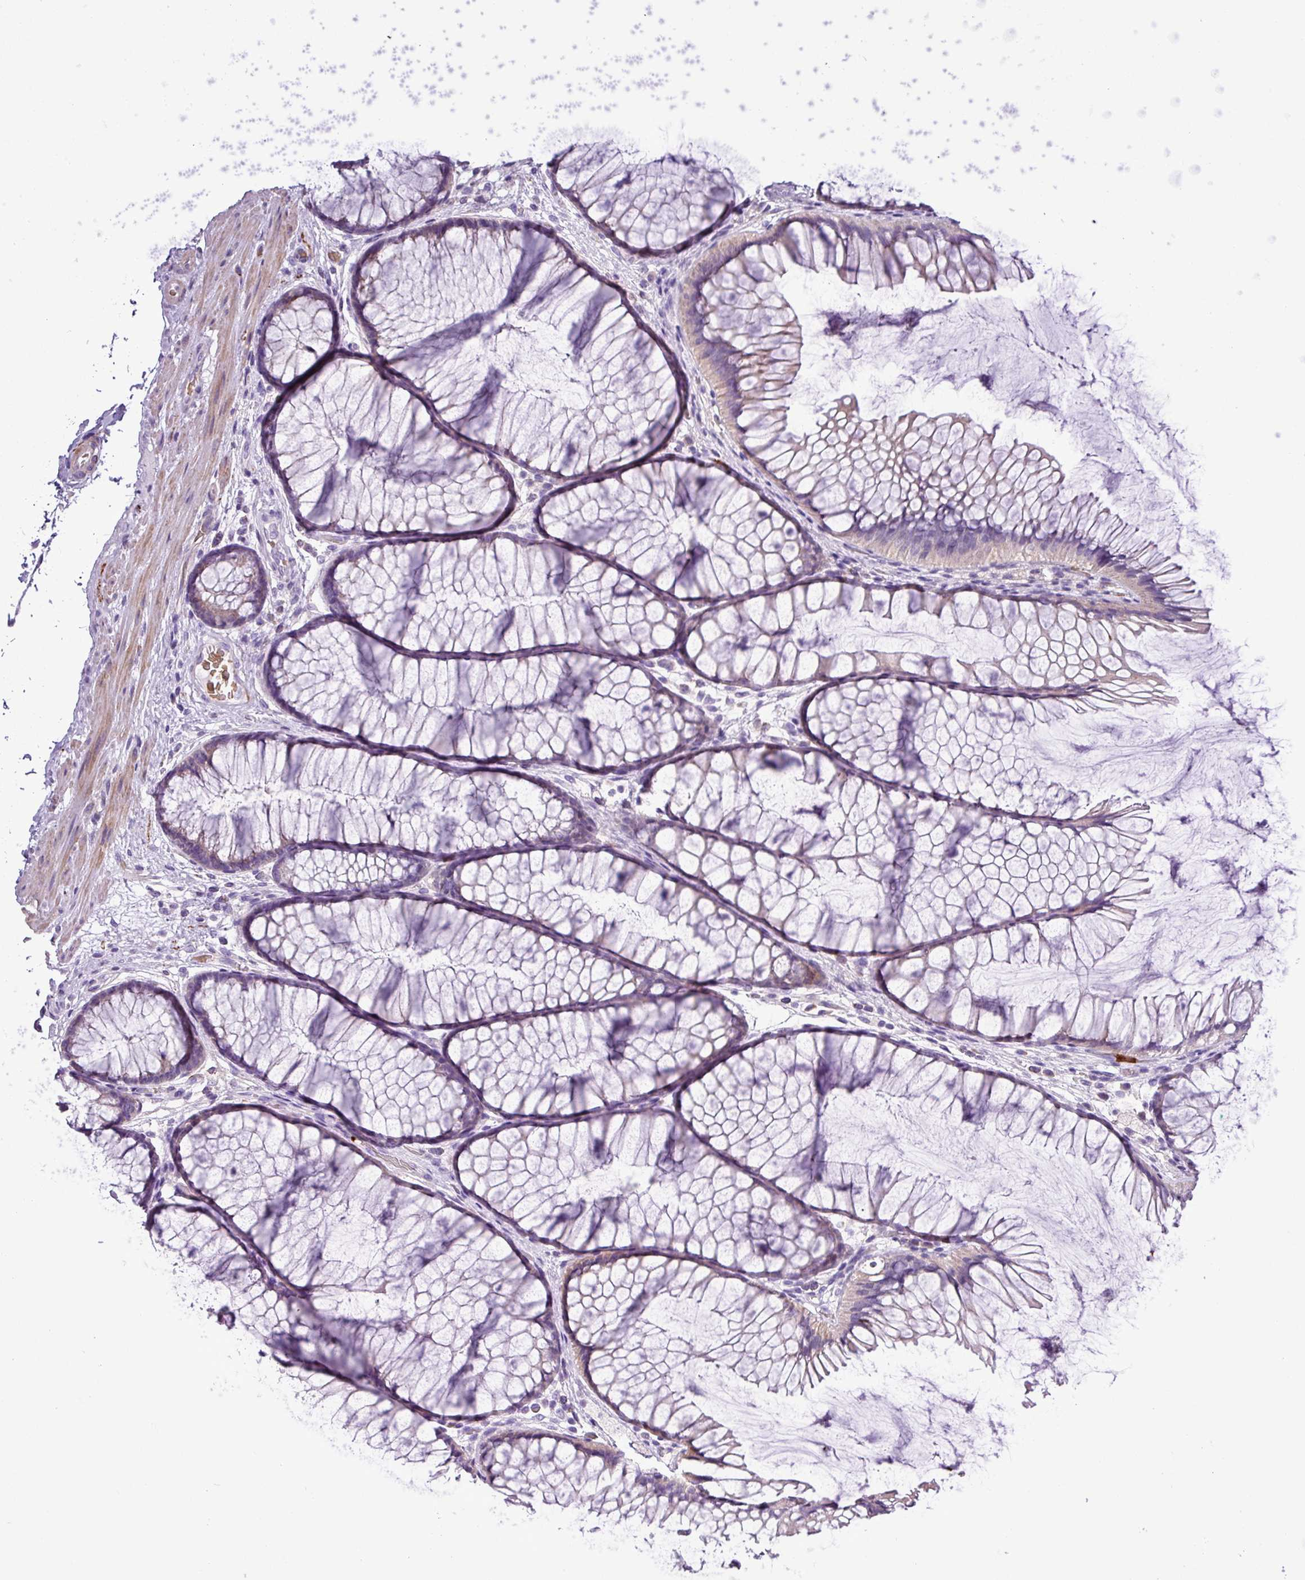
{"staining": {"intensity": "negative", "quantity": "none", "location": "none"}, "tissue": "colon", "cell_type": "Endothelial cells", "image_type": "normal", "snomed": [{"axis": "morphology", "description": "Normal tissue, NOS"}, {"axis": "topography", "description": "Colon"}], "caption": "Immunohistochemical staining of benign colon displays no significant positivity in endothelial cells. The staining was performed using DAB to visualize the protein expression in brown, while the nuclei were stained in blue with hematoxylin (Magnification: 20x).", "gene": "MGAT4B", "patient": {"sex": "female", "age": 82}}